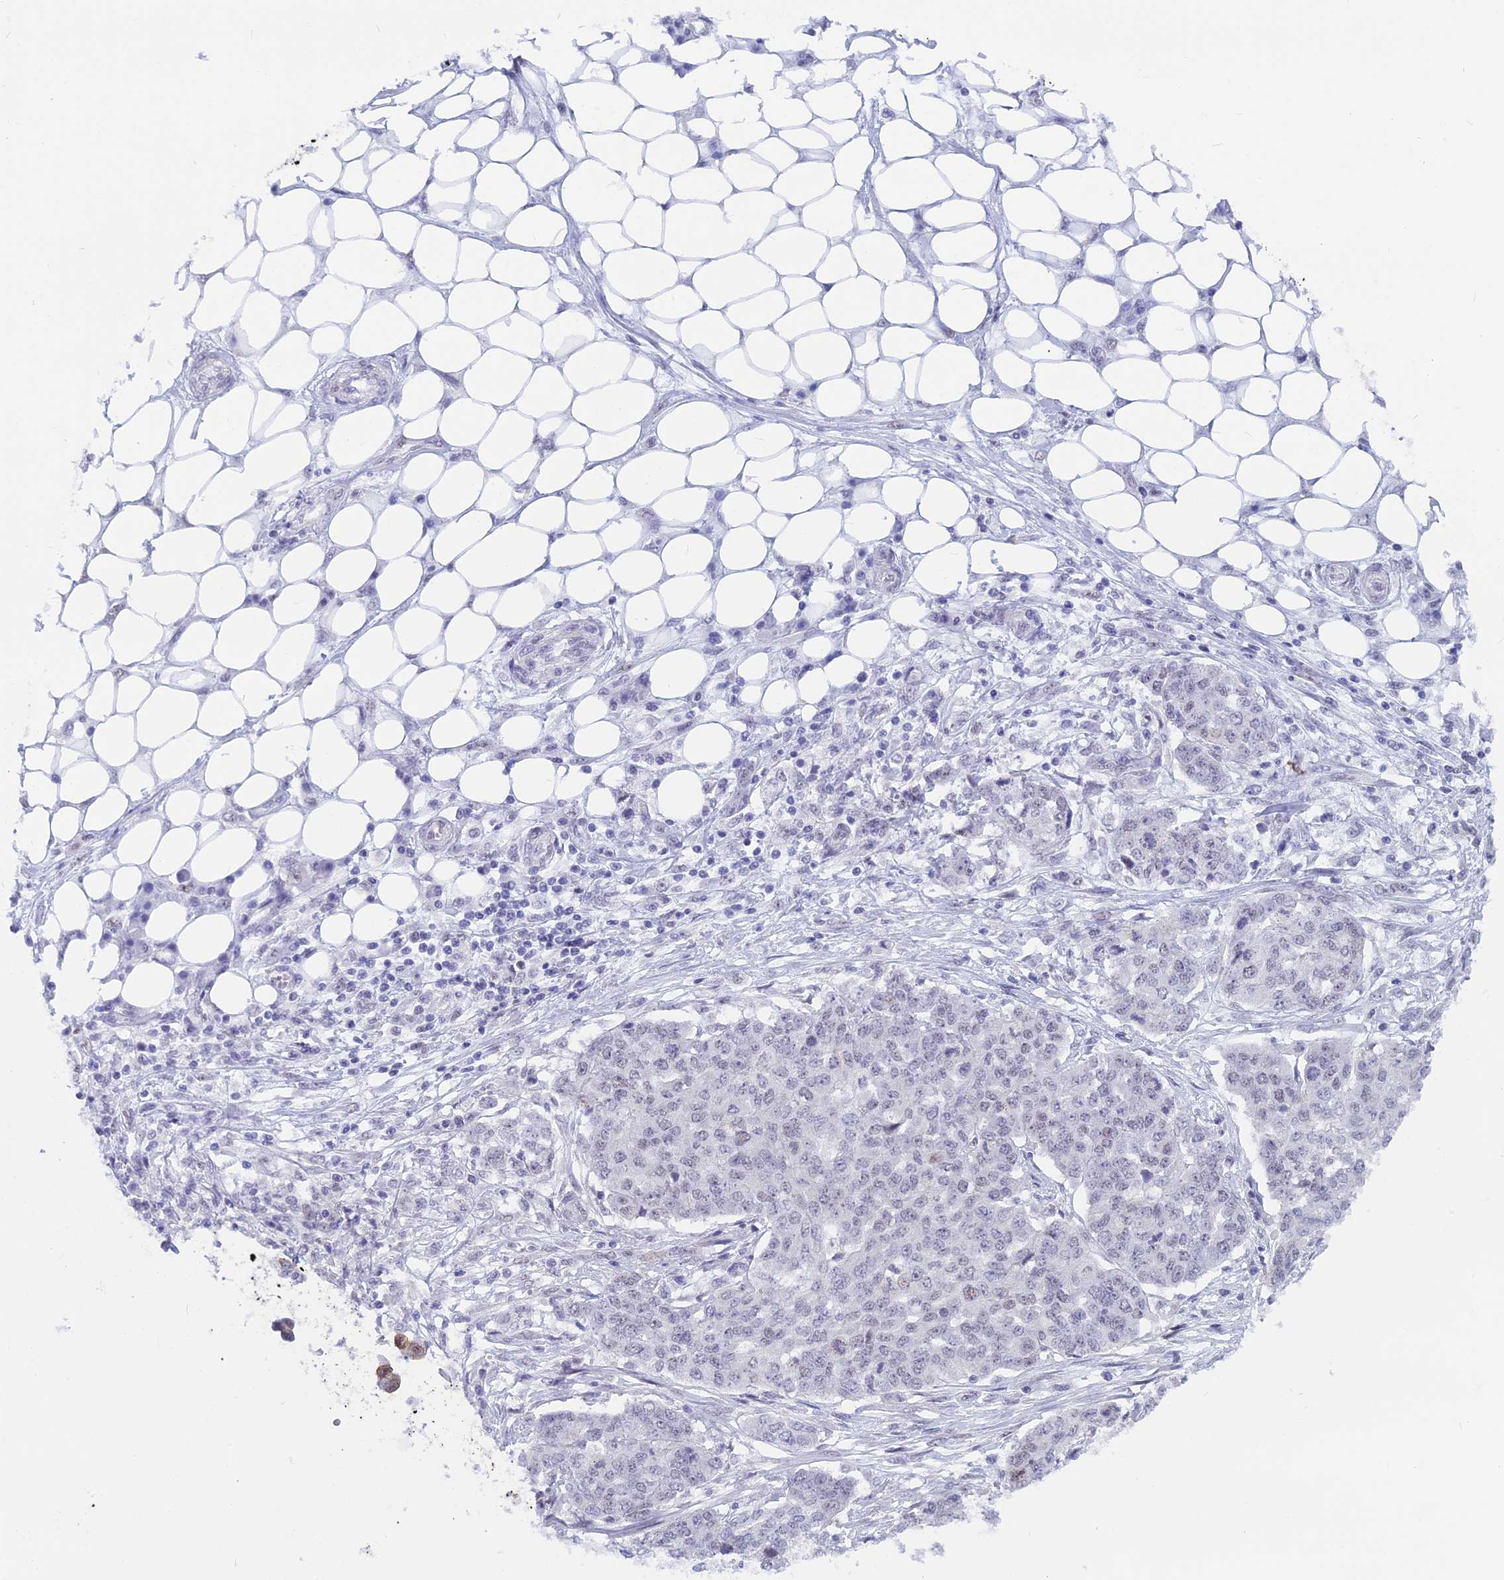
{"staining": {"intensity": "weak", "quantity": "<25%", "location": "nuclear"}, "tissue": "ovarian cancer", "cell_type": "Tumor cells", "image_type": "cancer", "snomed": [{"axis": "morphology", "description": "Cystadenocarcinoma, serous, NOS"}, {"axis": "topography", "description": "Soft tissue"}, {"axis": "topography", "description": "Ovary"}], "caption": "High magnification brightfield microscopy of ovarian cancer (serous cystadenocarcinoma) stained with DAB (3,3'-diaminobenzidine) (brown) and counterstained with hematoxylin (blue): tumor cells show no significant positivity.", "gene": "SRSF5", "patient": {"sex": "female", "age": 57}}